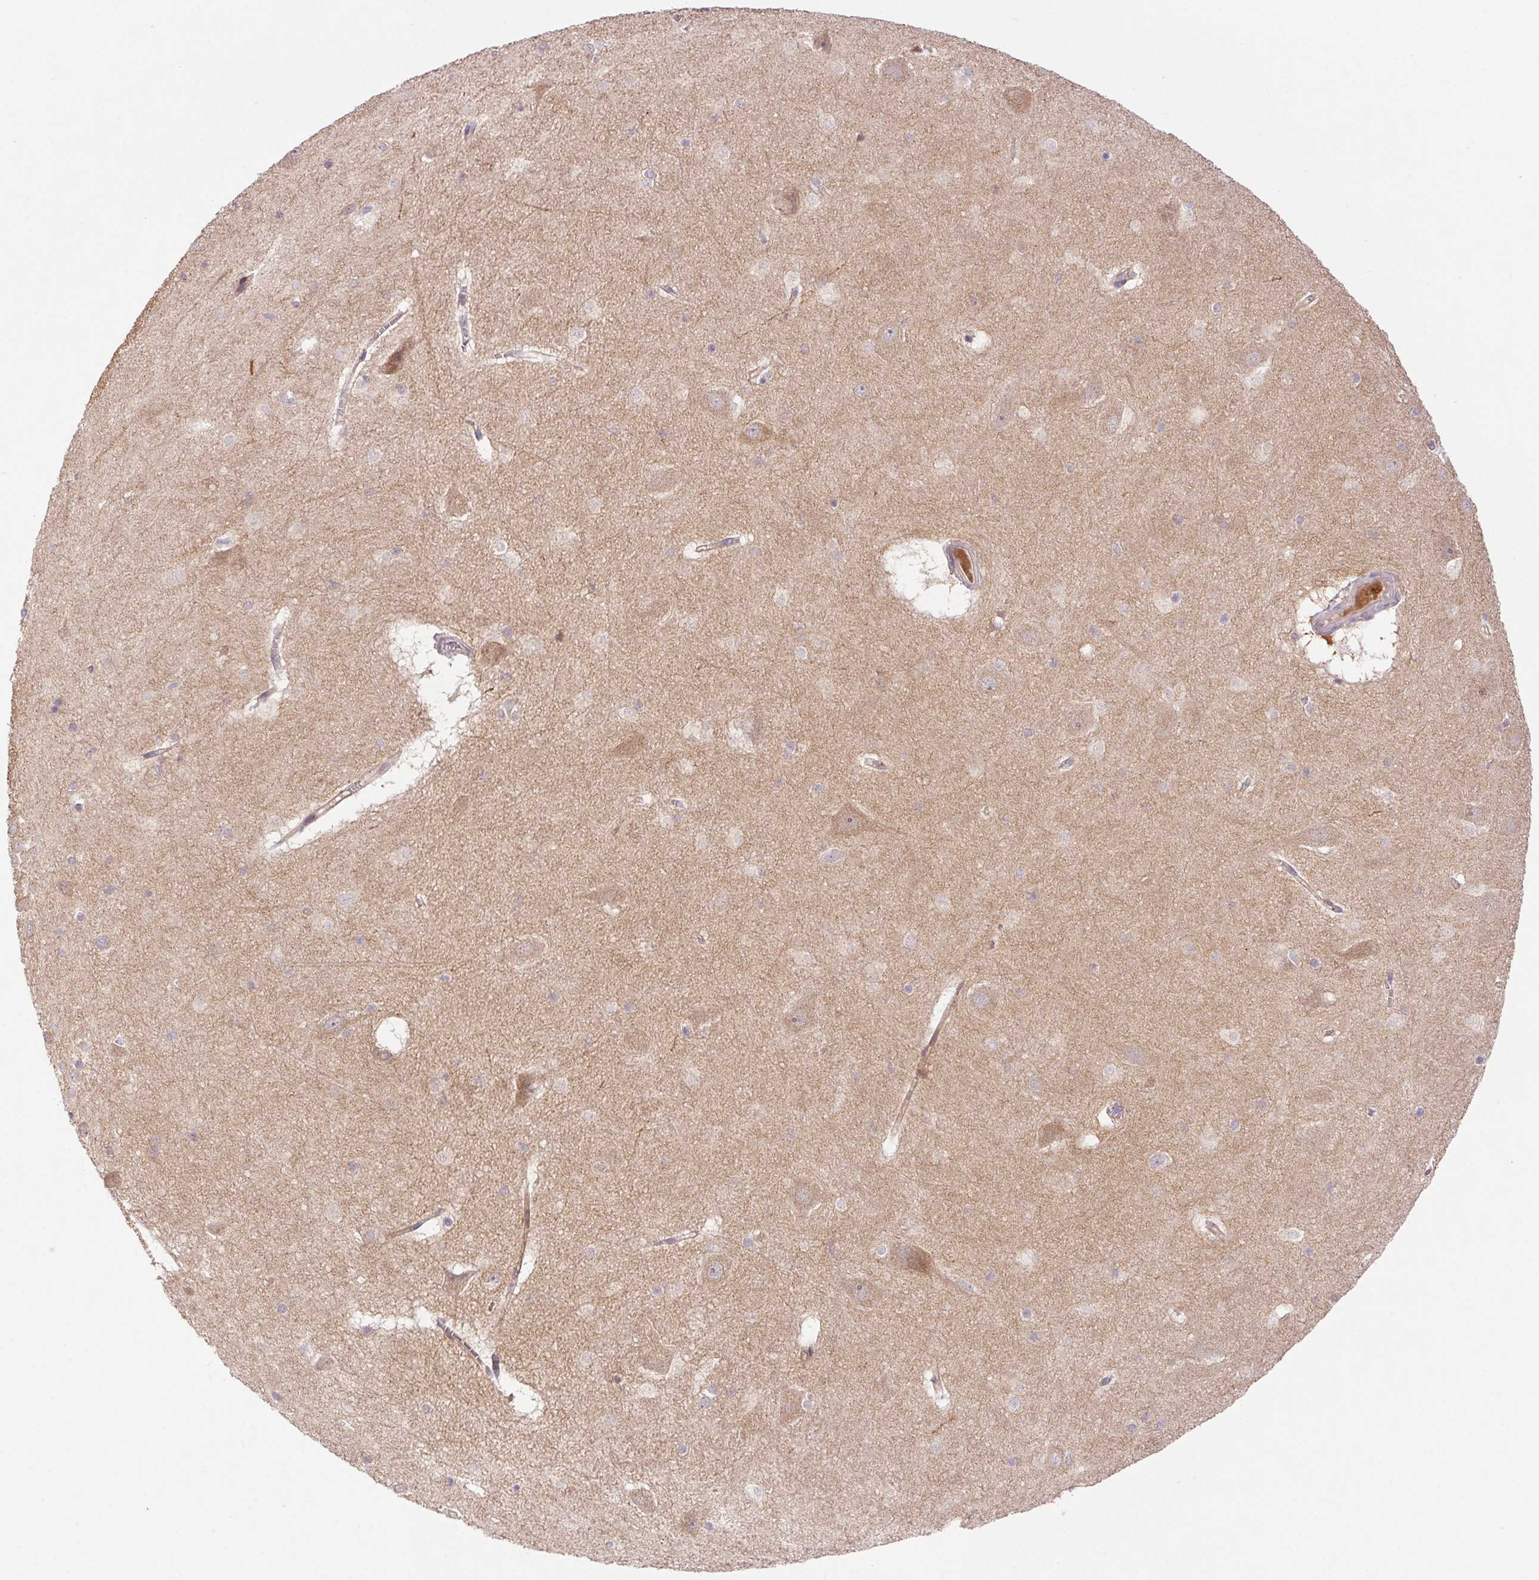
{"staining": {"intensity": "weak", "quantity": "<25%", "location": "cytoplasmic/membranous"}, "tissue": "hippocampus", "cell_type": "Glial cells", "image_type": "normal", "snomed": [{"axis": "morphology", "description": "Normal tissue, NOS"}, {"axis": "topography", "description": "Hippocampus"}], "caption": "Protein analysis of benign hippocampus shows no significant staining in glial cells.", "gene": "LRRTM1", "patient": {"sex": "male", "age": 45}}